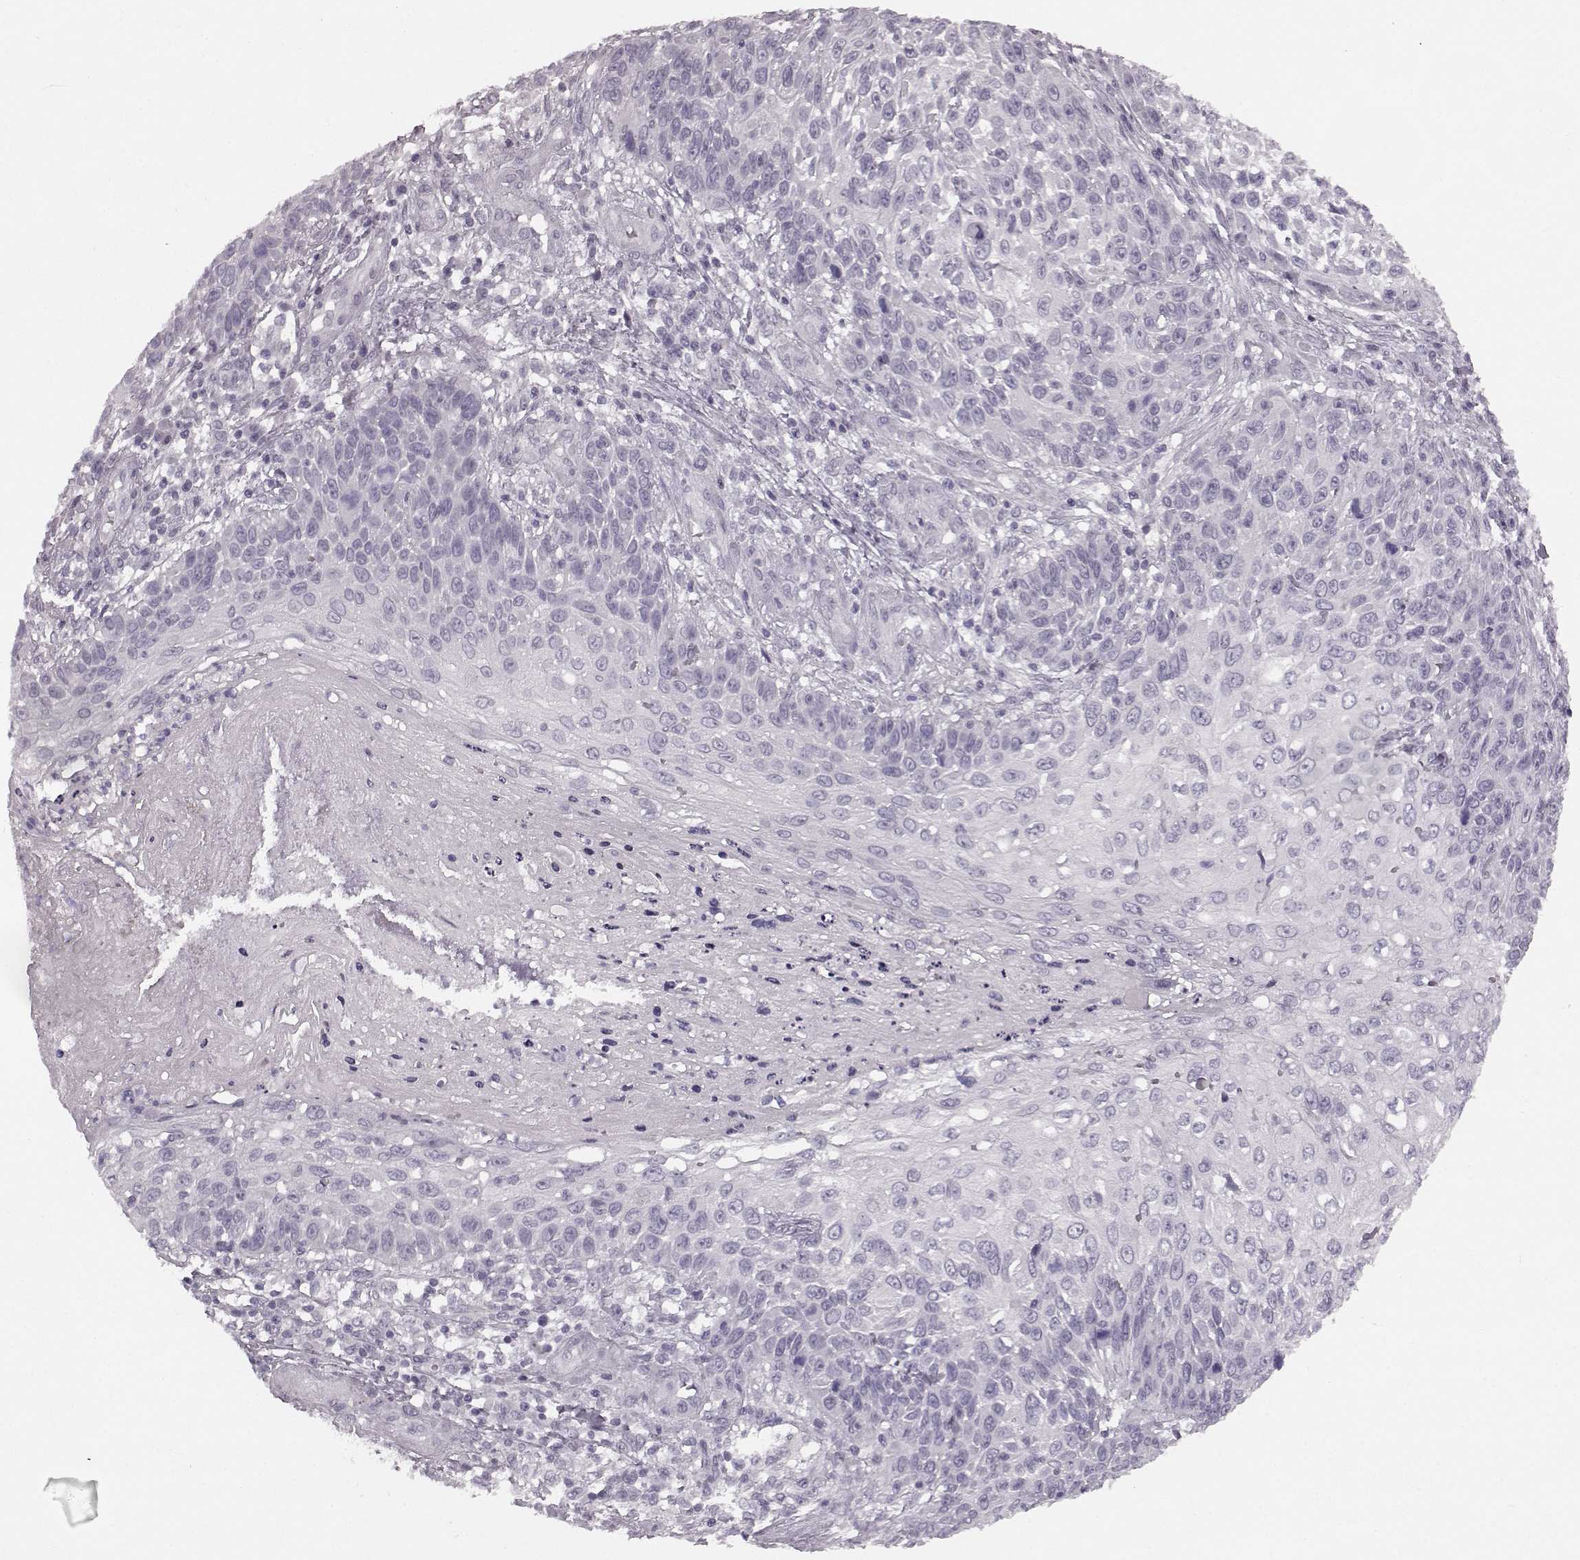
{"staining": {"intensity": "negative", "quantity": "none", "location": "none"}, "tissue": "skin cancer", "cell_type": "Tumor cells", "image_type": "cancer", "snomed": [{"axis": "morphology", "description": "Squamous cell carcinoma, NOS"}, {"axis": "topography", "description": "Skin"}], "caption": "Human squamous cell carcinoma (skin) stained for a protein using immunohistochemistry displays no expression in tumor cells.", "gene": "SEMG2", "patient": {"sex": "male", "age": 92}}